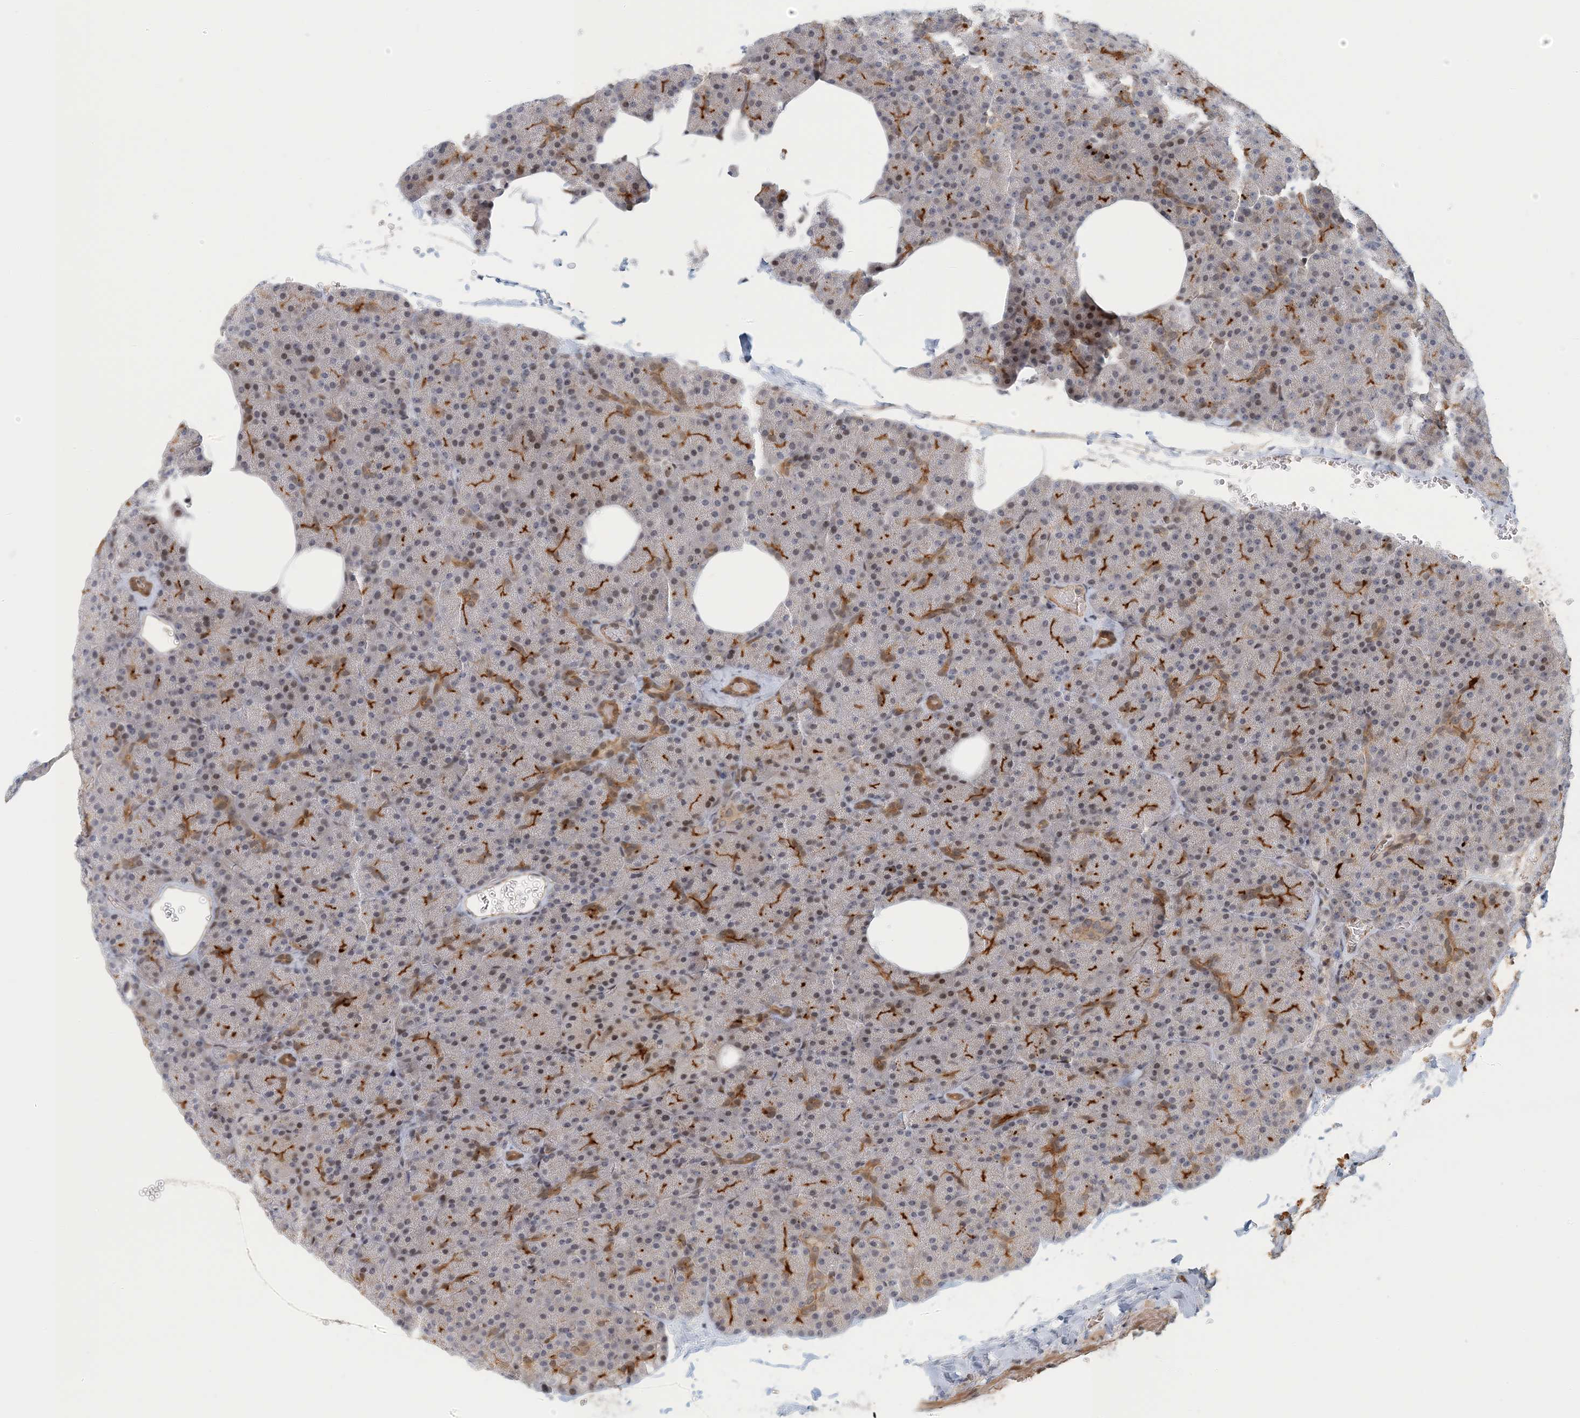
{"staining": {"intensity": "moderate", "quantity": "25%-75%", "location": "cytoplasmic/membranous"}, "tissue": "pancreas", "cell_type": "Exocrine glandular cells", "image_type": "normal", "snomed": [{"axis": "morphology", "description": "Normal tissue, NOS"}, {"axis": "morphology", "description": "Carcinoid, malignant, NOS"}, {"axis": "topography", "description": "Pancreas"}], "caption": "IHC of benign pancreas reveals medium levels of moderate cytoplasmic/membranous positivity in about 25%-75% of exocrine glandular cells.", "gene": "MAPKBP1", "patient": {"sex": "female", "age": 35}}